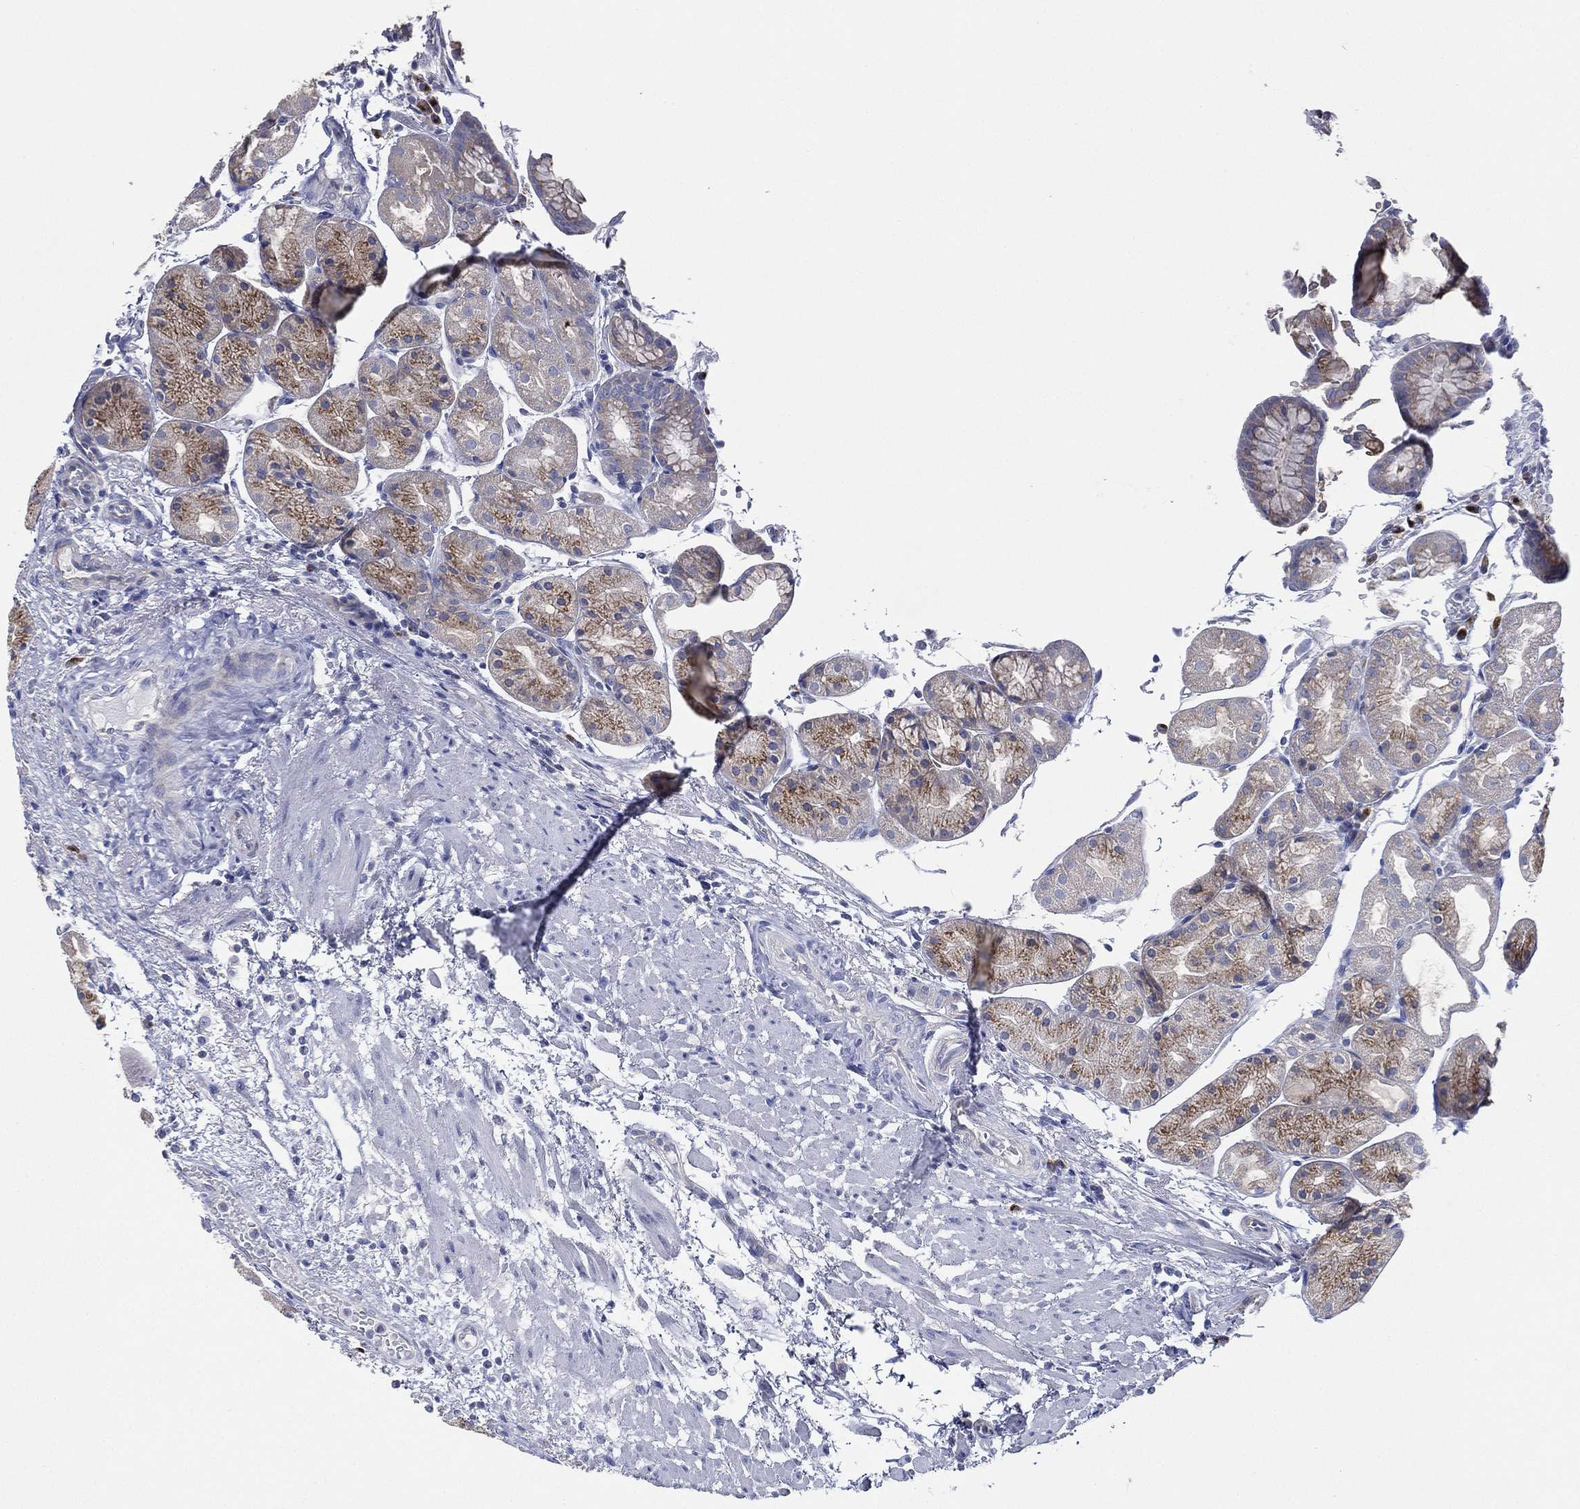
{"staining": {"intensity": "moderate", "quantity": "<25%", "location": "cytoplasmic/membranous"}, "tissue": "stomach", "cell_type": "Glandular cells", "image_type": "normal", "snomed": [{"axis": "morphology", "description": "Normal tissue, NOS"}, {"axis": "topography", "description": "Stomach, upper"}], "caption": "Immunohistochemical staining of normal stomach displays low levels of moderate cytoplasmic/membranous expression in about <25% of glandular cells.", "gene": "ATP8A2", "patient": {"sex": "male", "age": 72}}